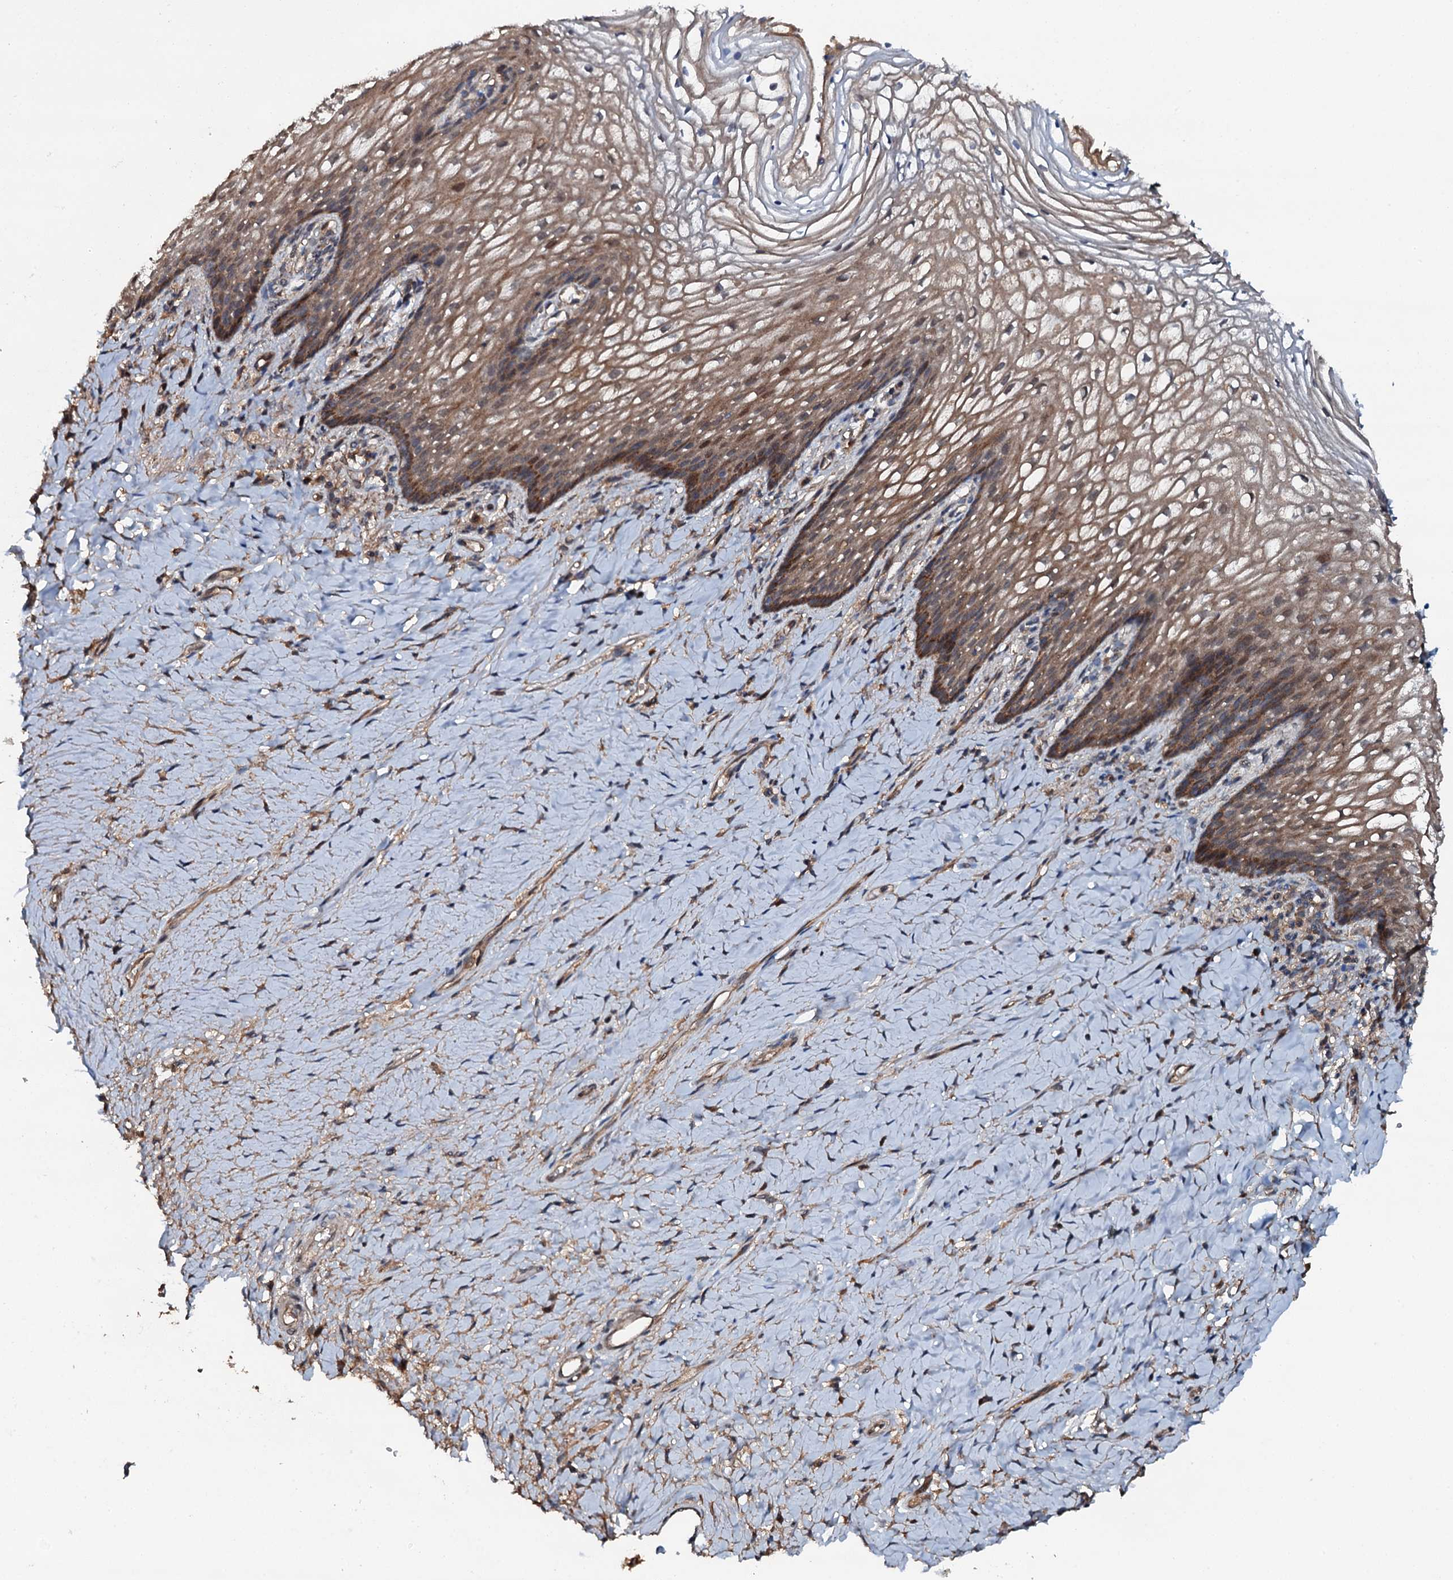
{"staining": {"intensity": "moderate", "quantity": ">75%", "location": "cytoplasmic/membranous"}, "tissue": "vagina", "cell_type": "Squamous epithelial cells", "image_type": "normal", "snomed": [{"axis": "morphology", "description": "Normal tissue, NOS"}, {"axis": "topography", "description": "Vagina"}], "caption": "Vagina stained with immunohistochemistry (IHC) shows moderate cytoplasmic/membranous positivity in about >75% of squamous epithelial cells. (DAB IHC with brightfield microscopy, high magnification).", "gene": "FLYWCH1", "patient": {"sex": "female", "age": 60}}